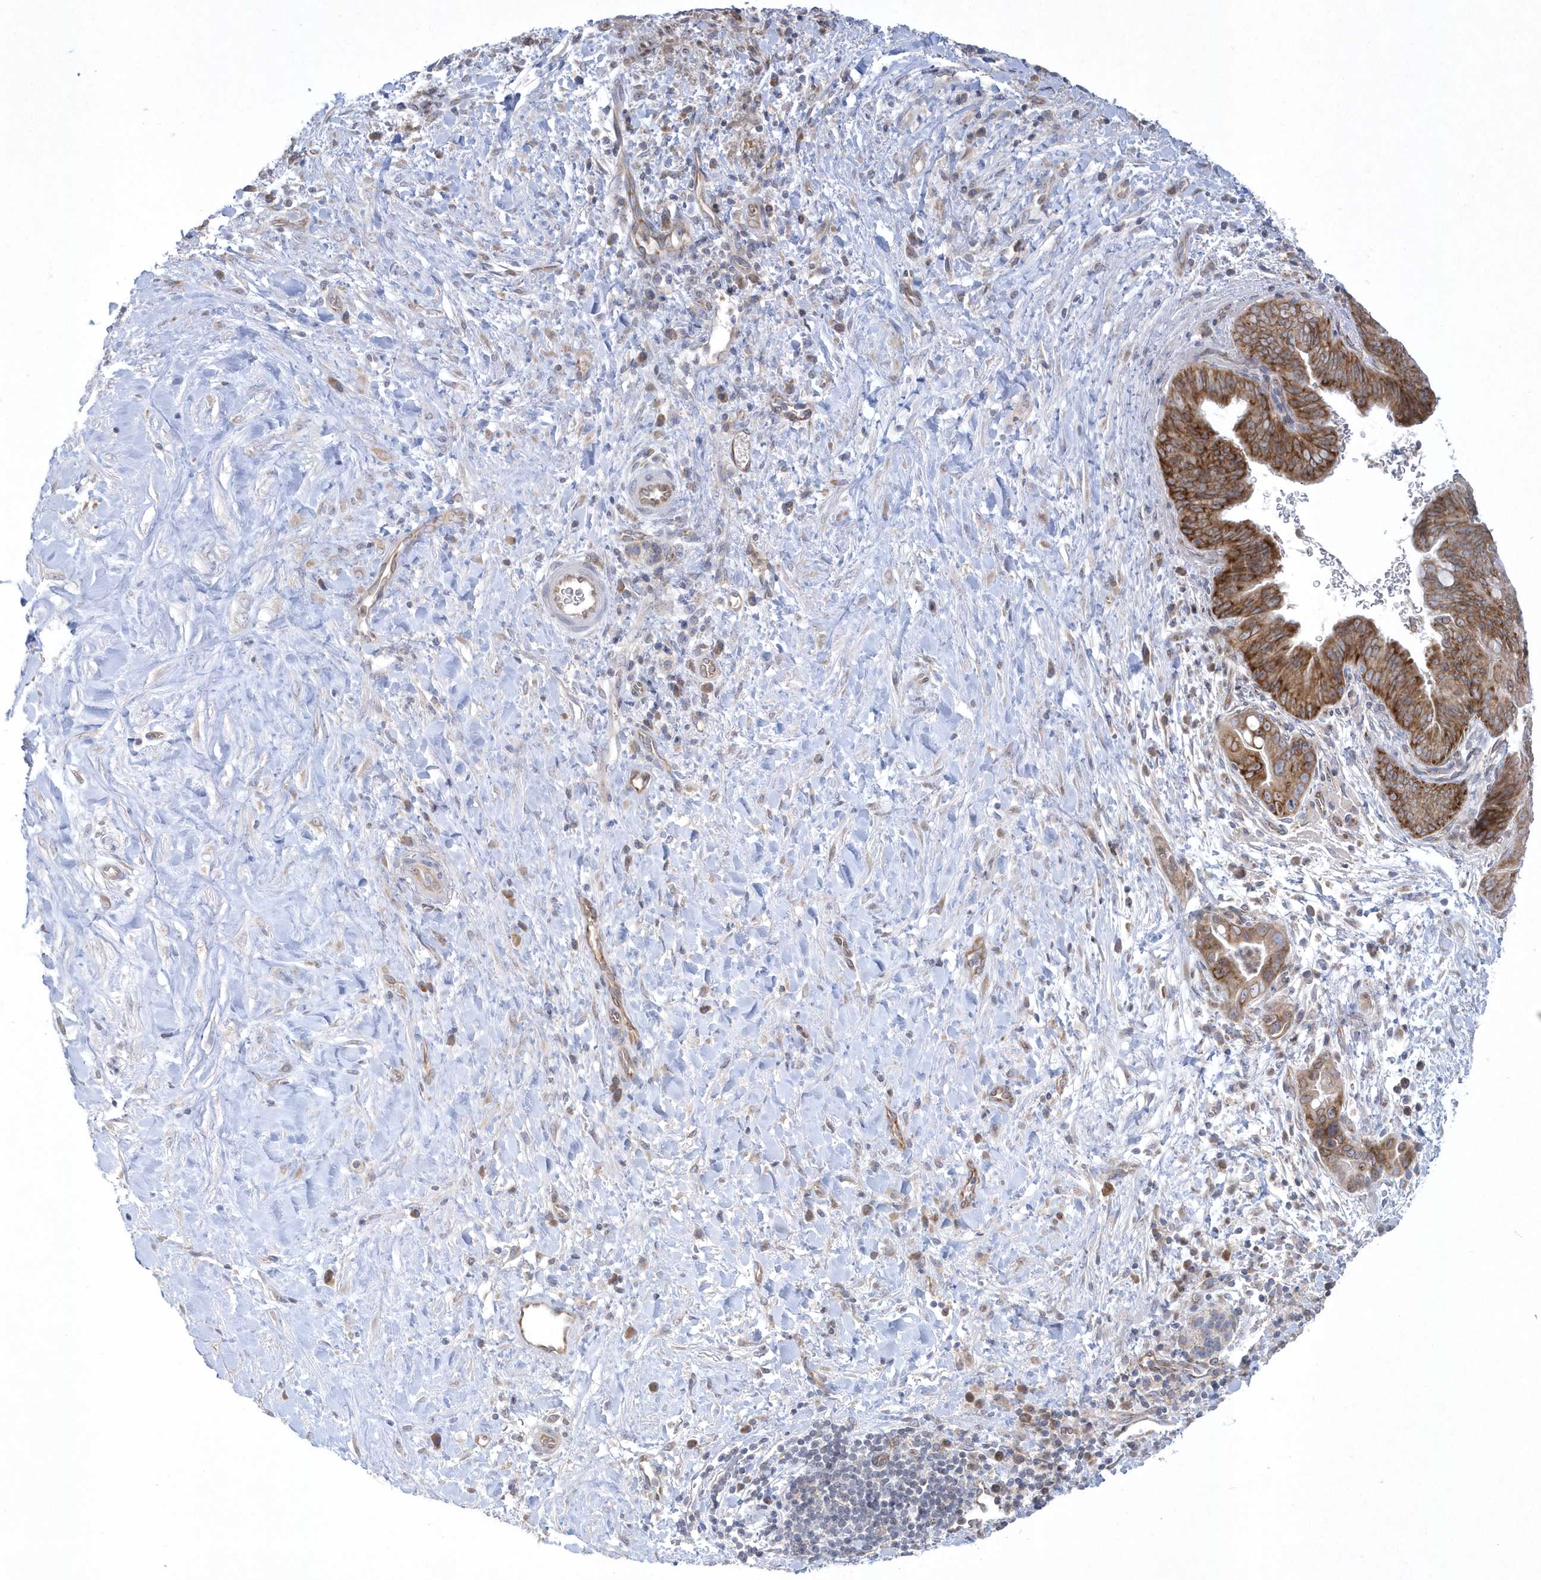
{"staining": {"intensity": "moderate", "quantity": ">75%", "location": "cytoplasmic/membranous"}, "tissue": "pancreatic cancer", "cell_type": "Tumor cells", "image_type": "cancer", "snomed": [{"axis": "morphology", "description": "Adenocarcinoma, NOS"}, {"axis": "topography", "description": "Pancreas"}], "caption": "Human pancreatic adenocarcinoma stained with a brown dye demonstrates moderate cytoplasmic/membranous positive staining in about >75% of tumor cells.", "gene": "DGAT1", "patient": {"sex": "male", "age": 75}}